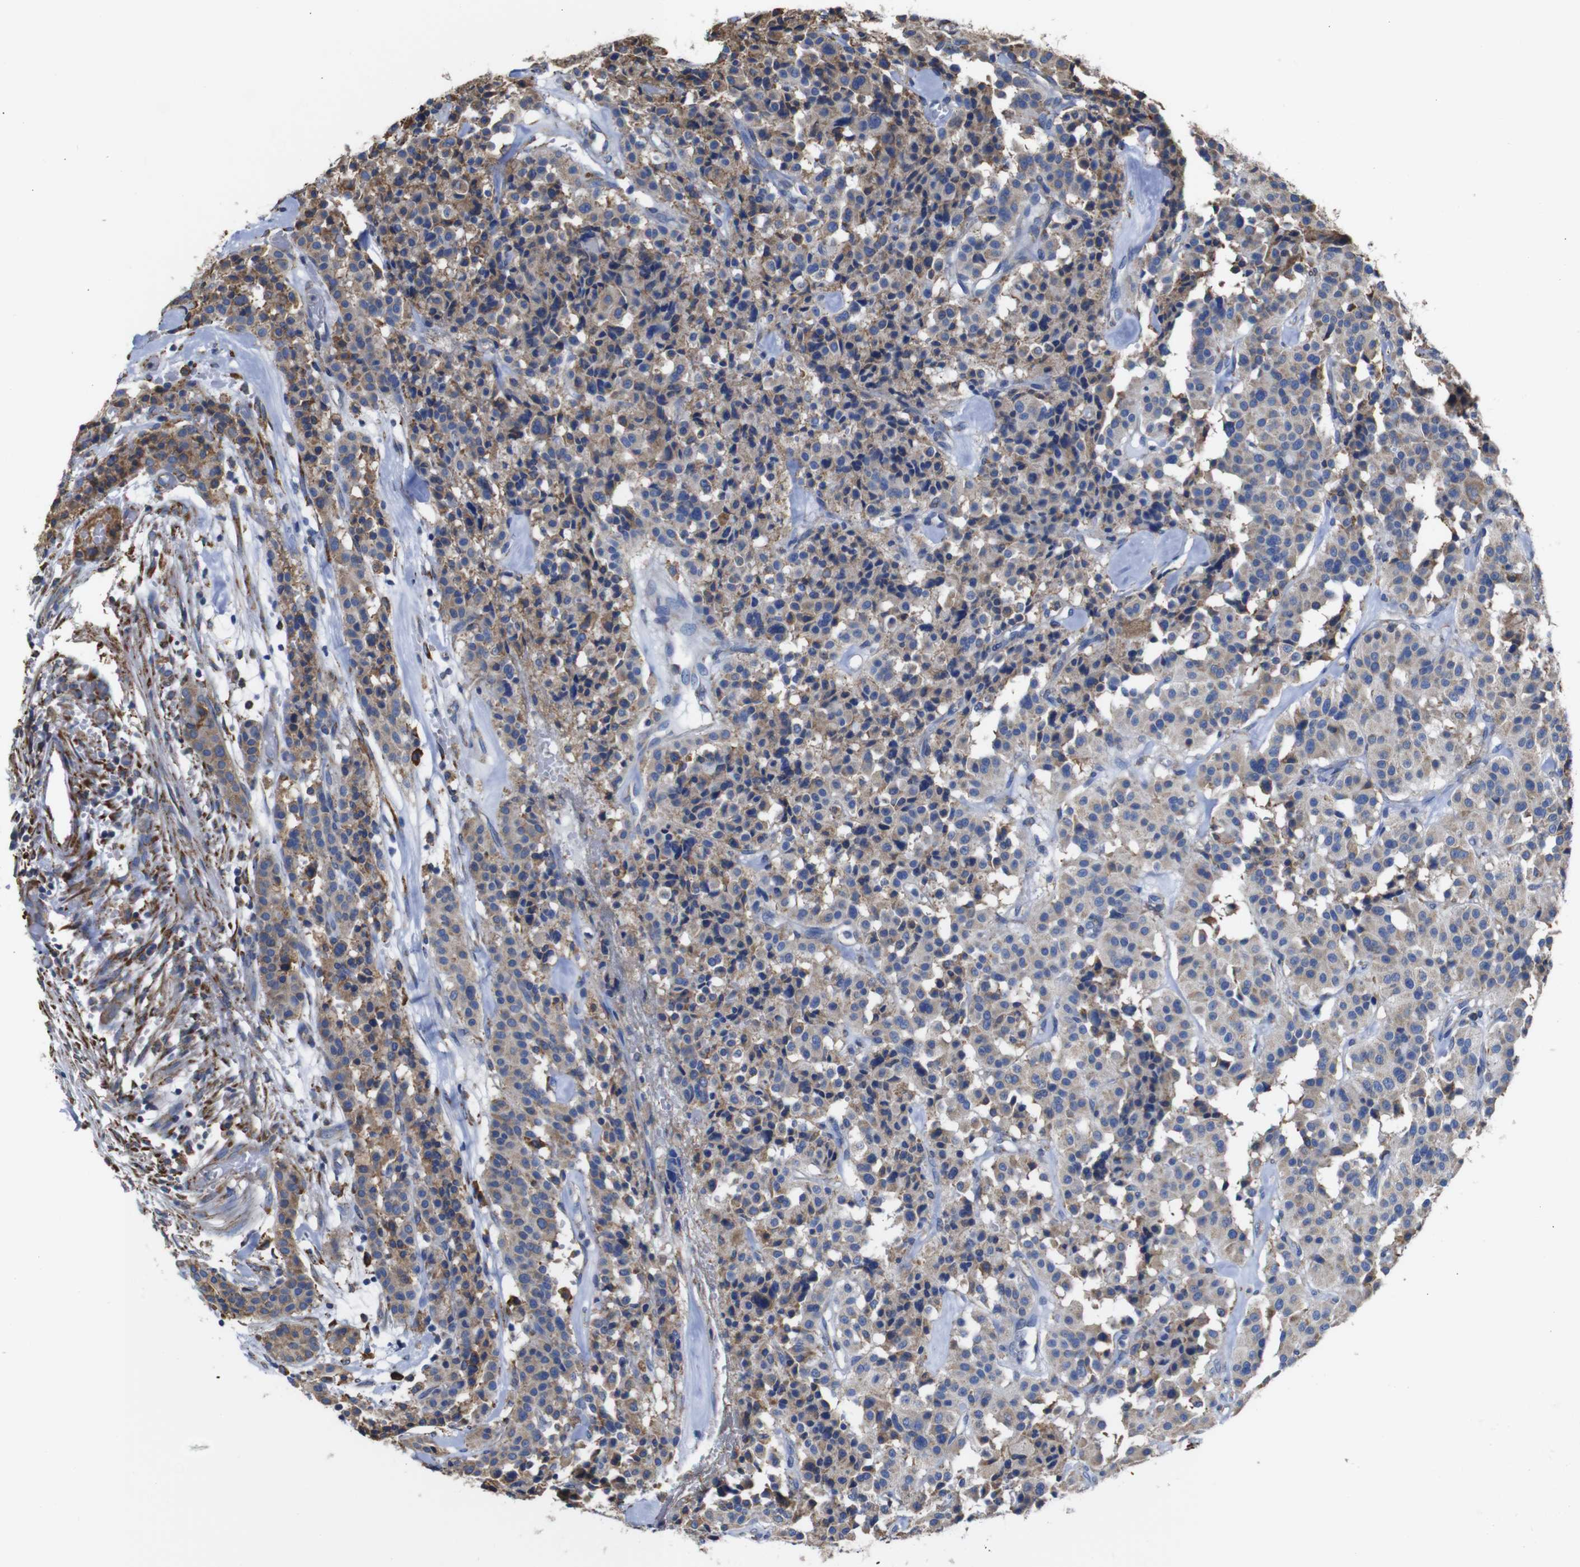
{"staining": {"intensity": "weak", "quantity": ">75%", "location": "cytoplasmic/membranous"}, "tissue": "carcinoid", "cell_type": "Tumor cells", "image_type": "cancer", "snomed": [{"axis": "morphology", "description": "Carcinoid, malignant, NOS"}, {"axis": "topography", "description": "Lung"}], "caption": "The image exhibits staining of carcinoid, revealing weak cytoplasmic/membranous protein staining (brown color) within tumor cells. (Brightfield microscopy of DAB IHC at high magnification).", "gene": "PPIB", "patient": {"sex": "male", "age": 30}}